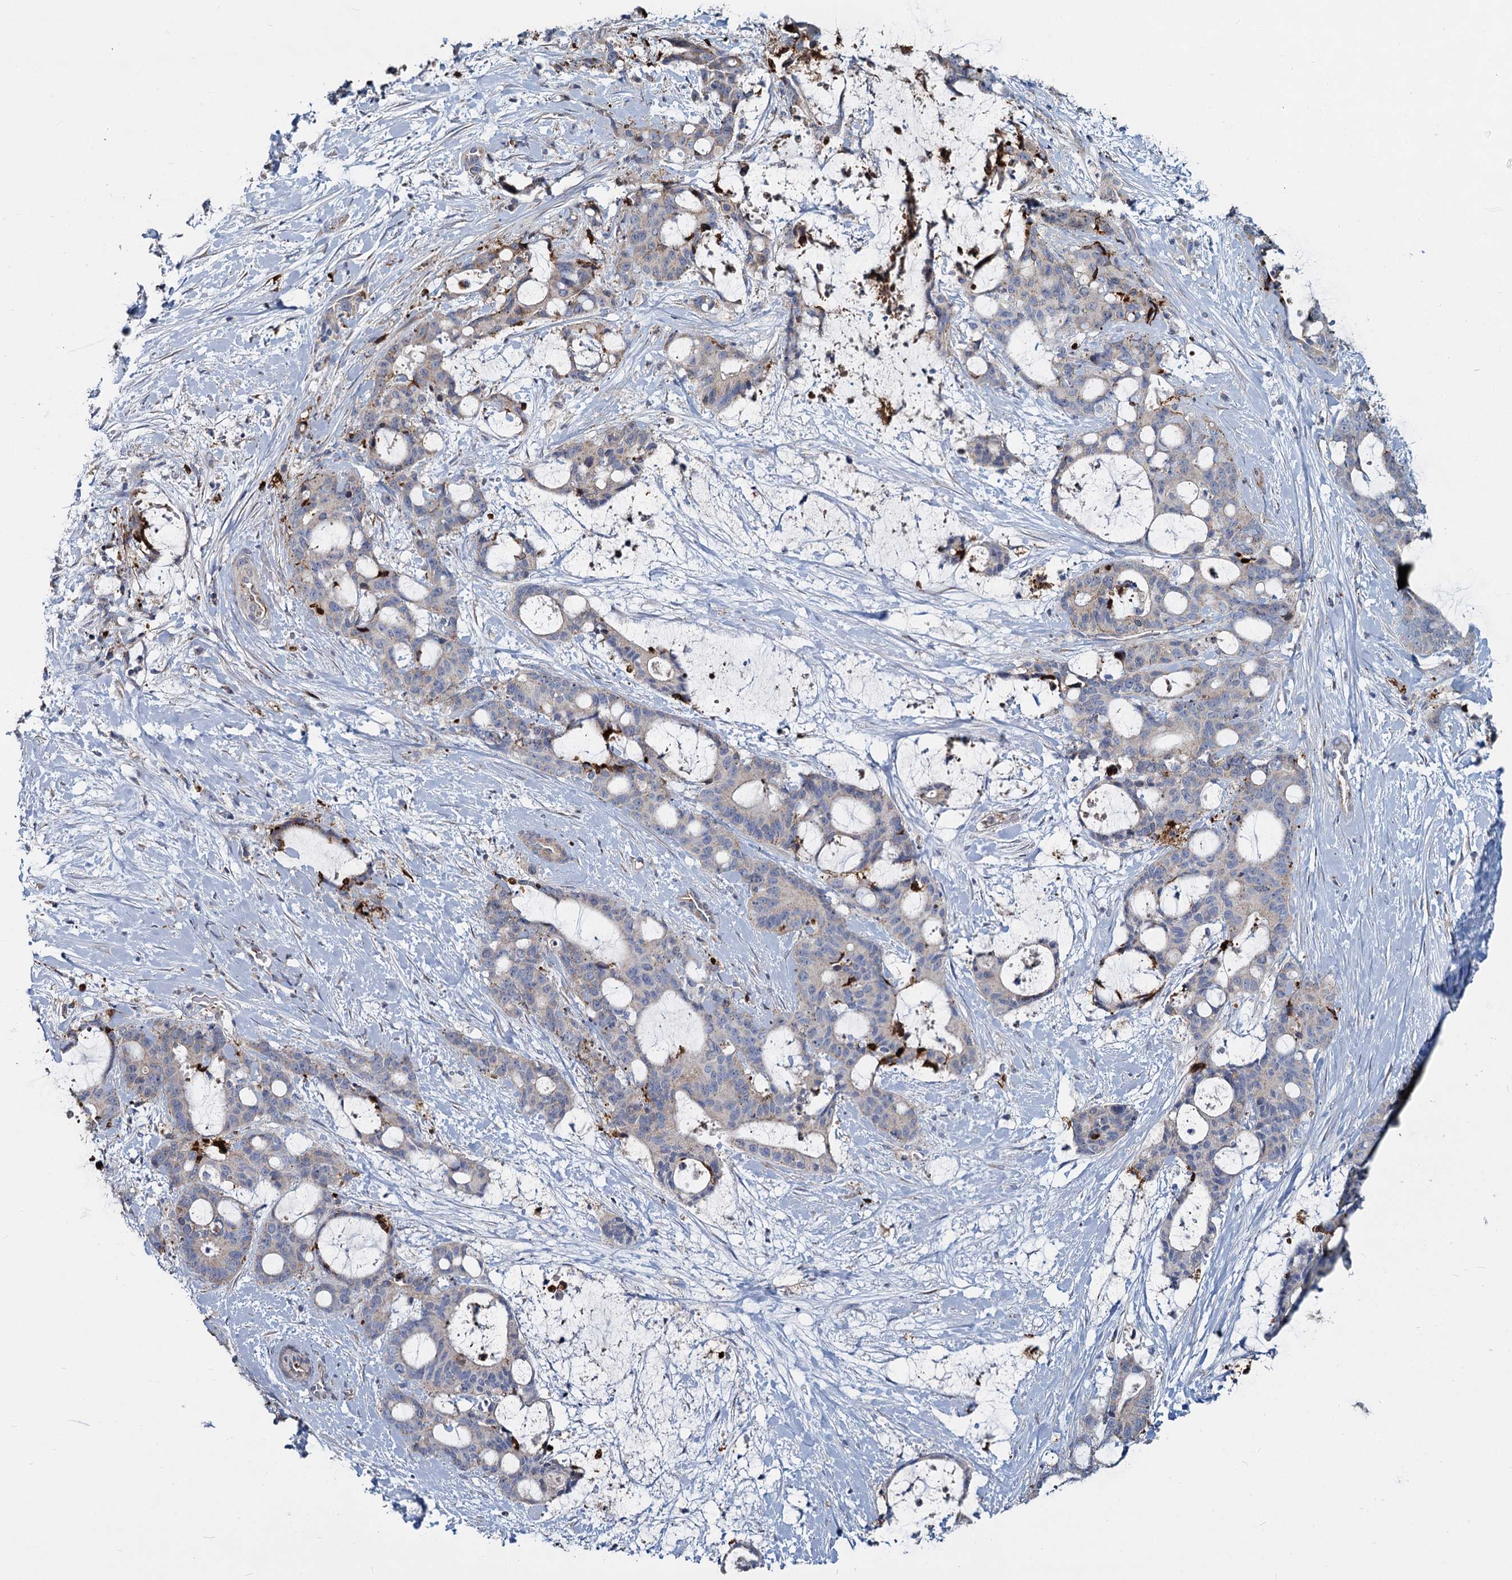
{"staining": {"intensity": "negative", "quantity": "none", "location": "none"}, "tissue": "liver cancer", "cell_type": "Tumor cells", "image_type": "cancer", "snomed": [{"axis": "morphology", "description": "Normal tissue, NOS"}, {"axis": "morphology", "description": "Cholangiocarcinoma"}, {"axis": "topography", "description": "Liver"}, {"axis": "topography", "description": "Peripheral nerve tissue"}], "caption": "This is an immunohistochemistry (IHC) histopathology image of human liver cancer (cholangiocarcinoma). There is no positivity in tumor cells.", "gene": "DCUN1D2", "patient": {"sex": "female", "age": 73}}